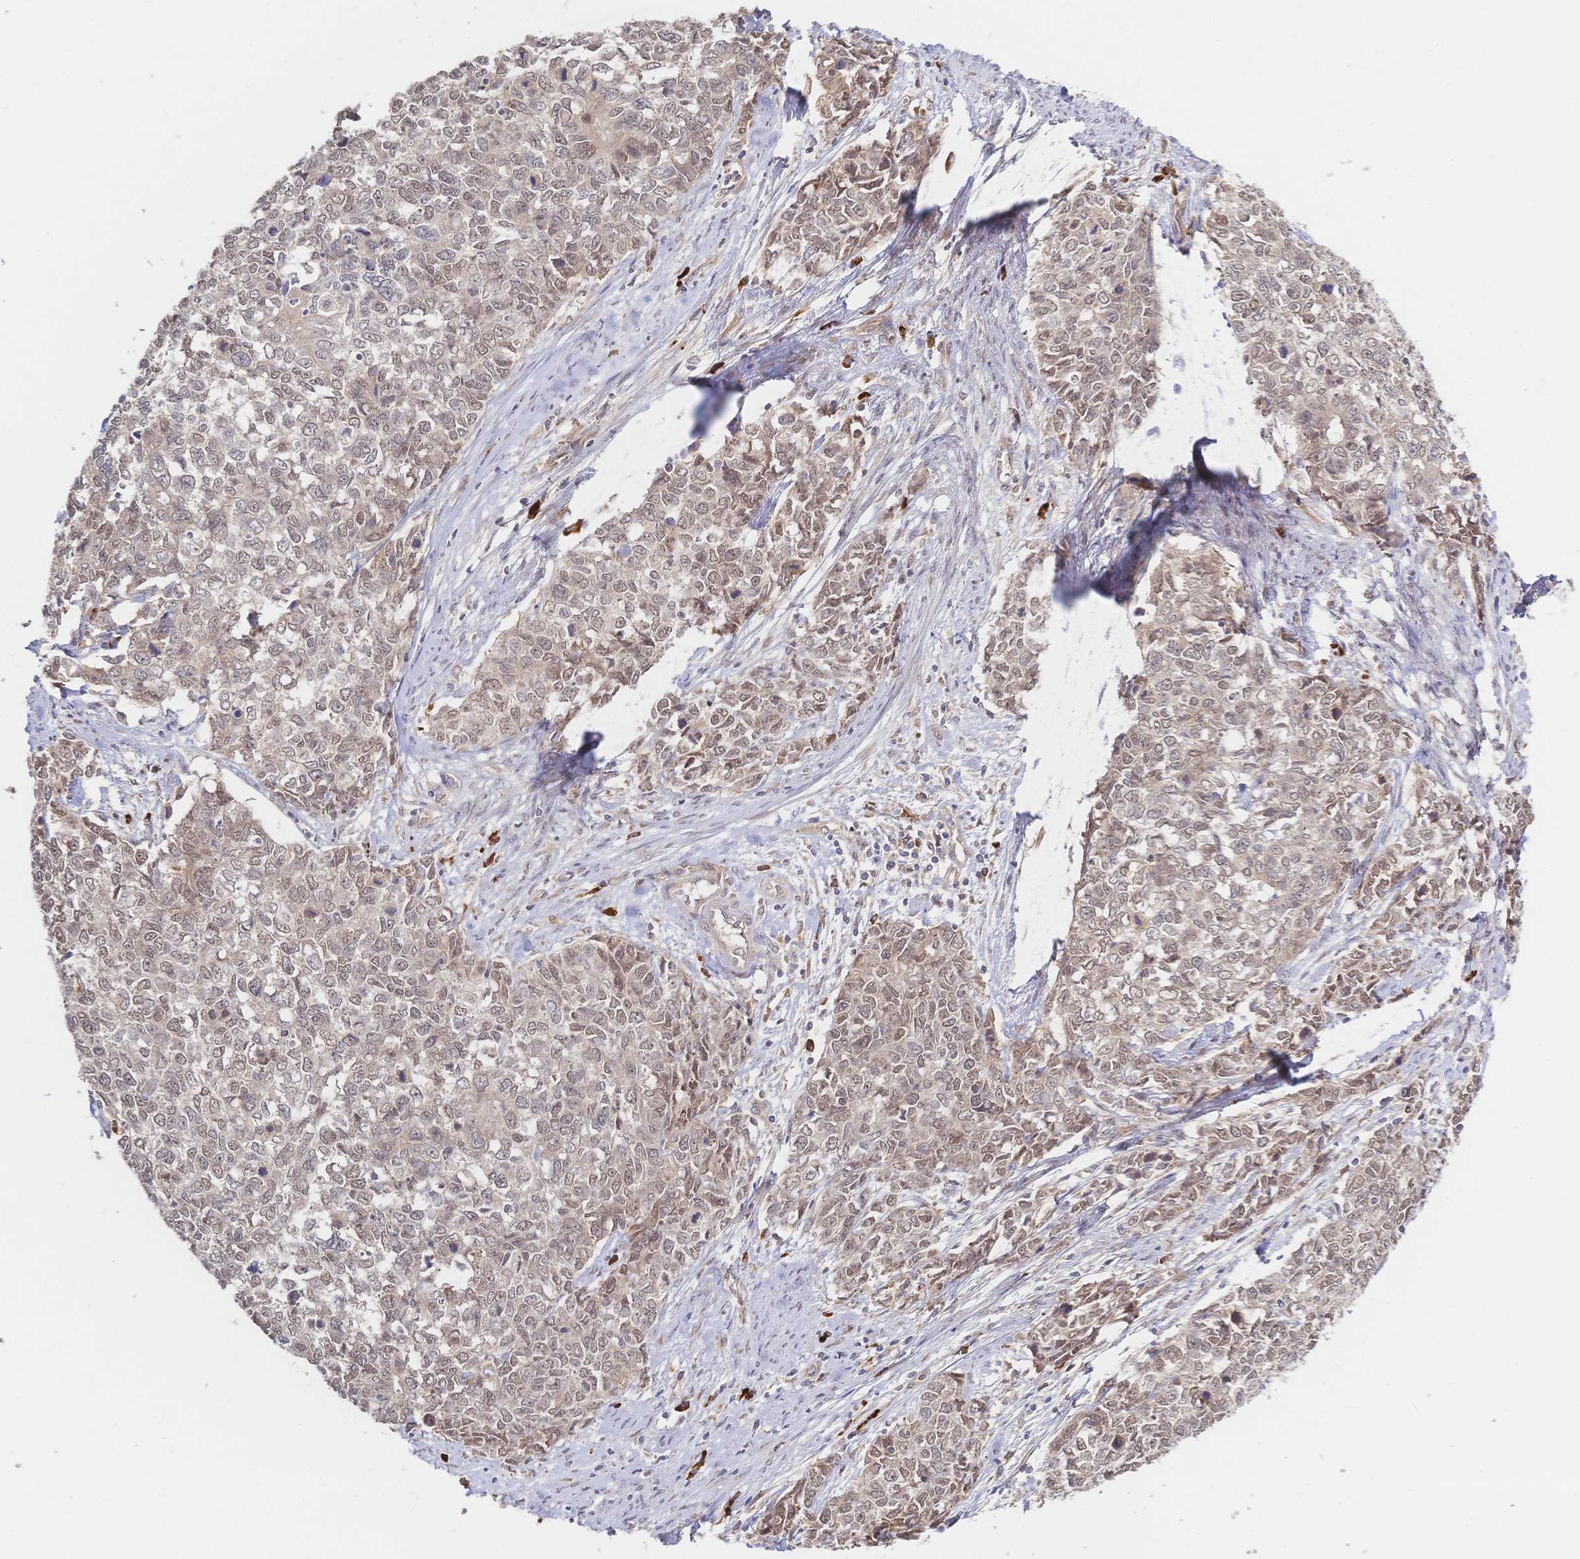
{"staining": {"intensity": "weak", "quantity": "25%-75%", "location": "nuclear"}, "tissue": "cervical cancer", "cell_type": "Tumor cells", "image_type": "cancer", "snomed": [{"axis": "morphology", "description": "Adenocarcinoma, NOS"}, {"axis": "topography", "description": "Cervix"}], "caption": "Protein analysis of cervical cancer tissue exhibits weak nuclear staining in approximately 25%-75% of tumor cells.", "gene": "LMO4", "patient": {"sex": "female", "age": 63}}